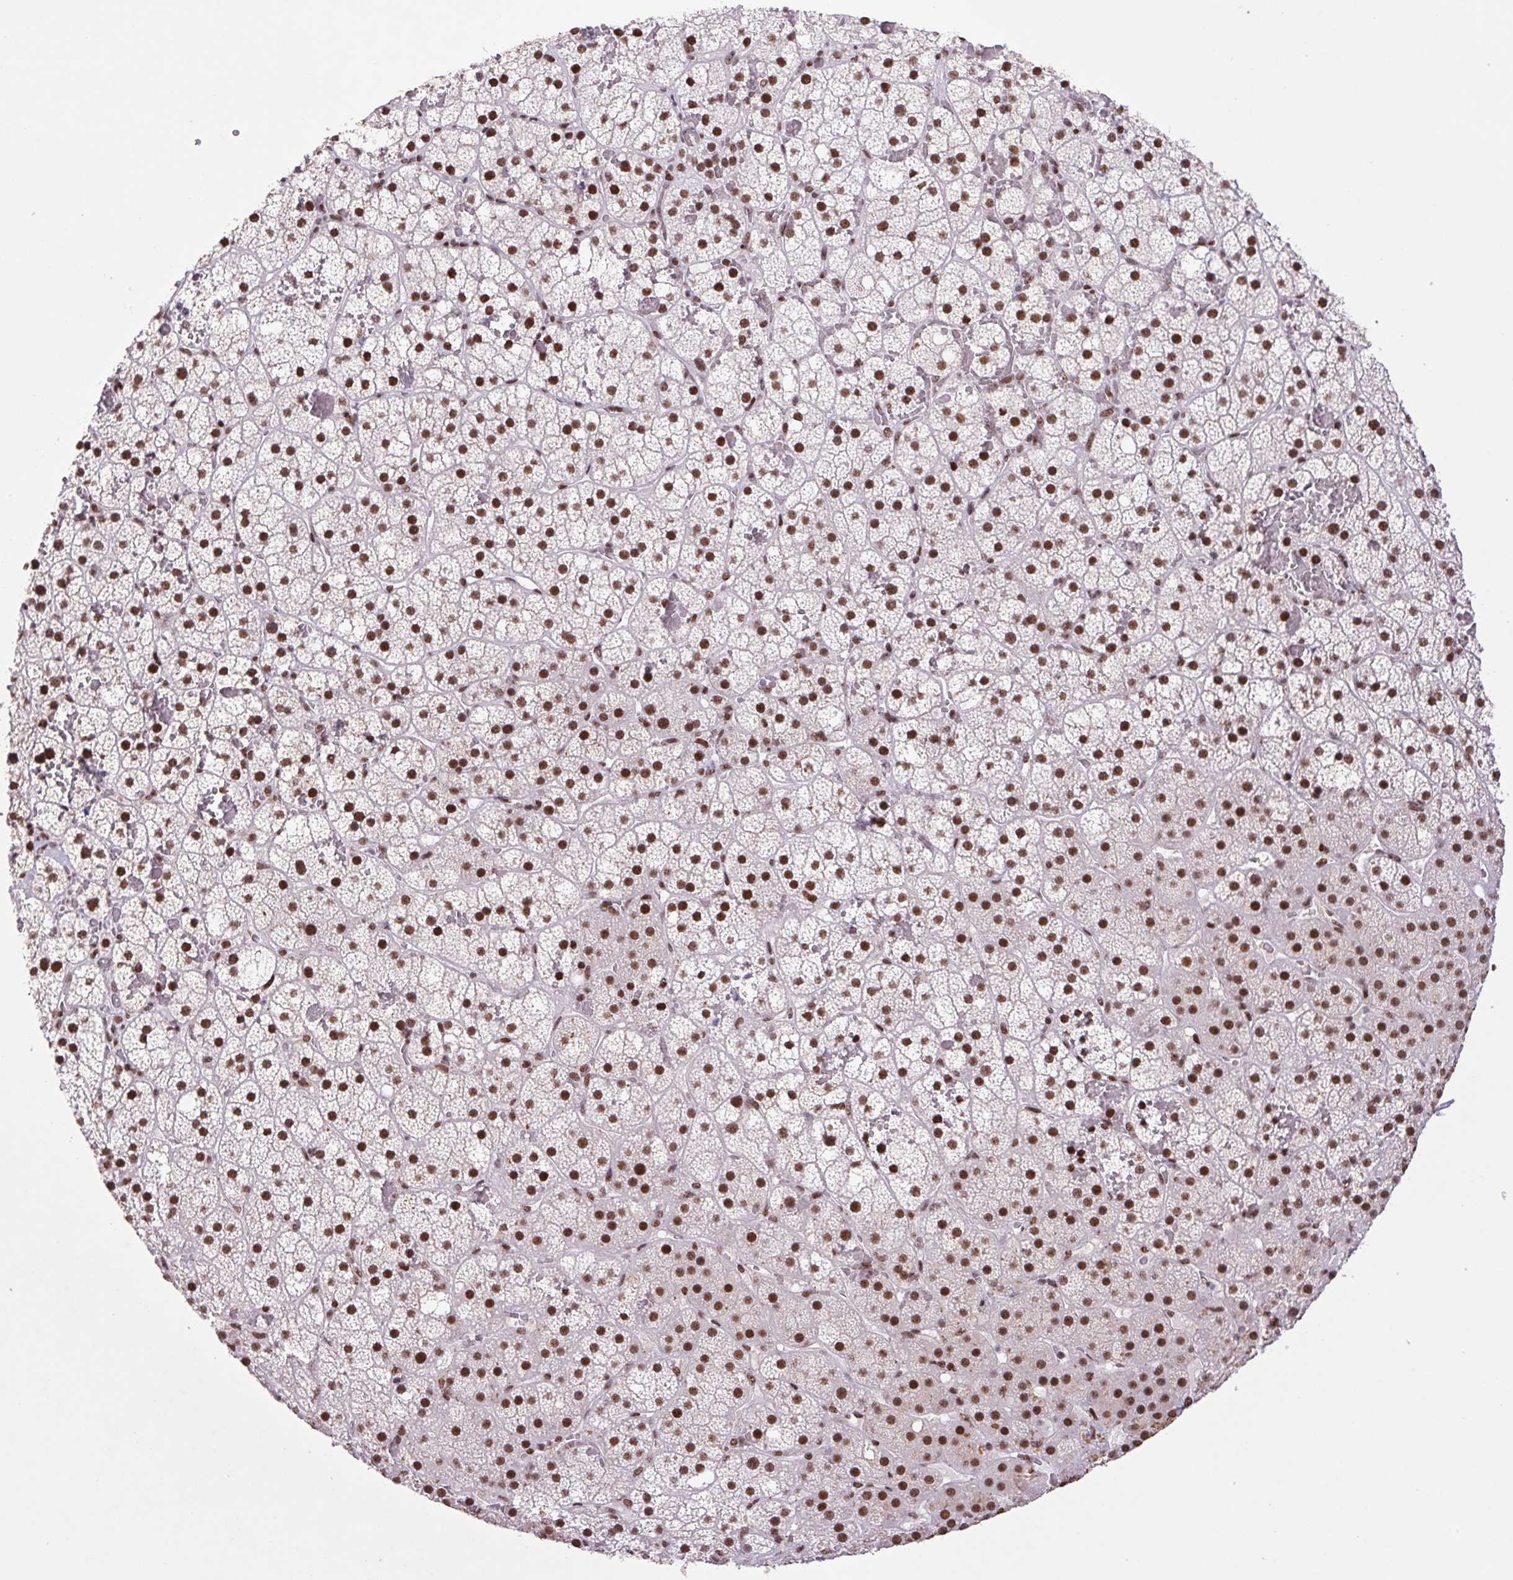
{"staining": {"intensity": "strong", "quantity": ">75%", "location": "nuclear"}, "tissue": "adrenal gland", "cell_type": "Glandular cells", "image_type": "normal", "snomed": [{"axis": "morphology", "description": "Normal tissue, NOS"}, {"axis": "topography", "description": "Adrenal gland"}], "caption": "Adrenal gland stained for a protein shows strong nuclear positivity in glandular cells. (brown staining indicates protein expression, while blue staining denotes nuclei).", "gene": "LDLRAD4", "patient": {"sex": "male", "age": 53}}